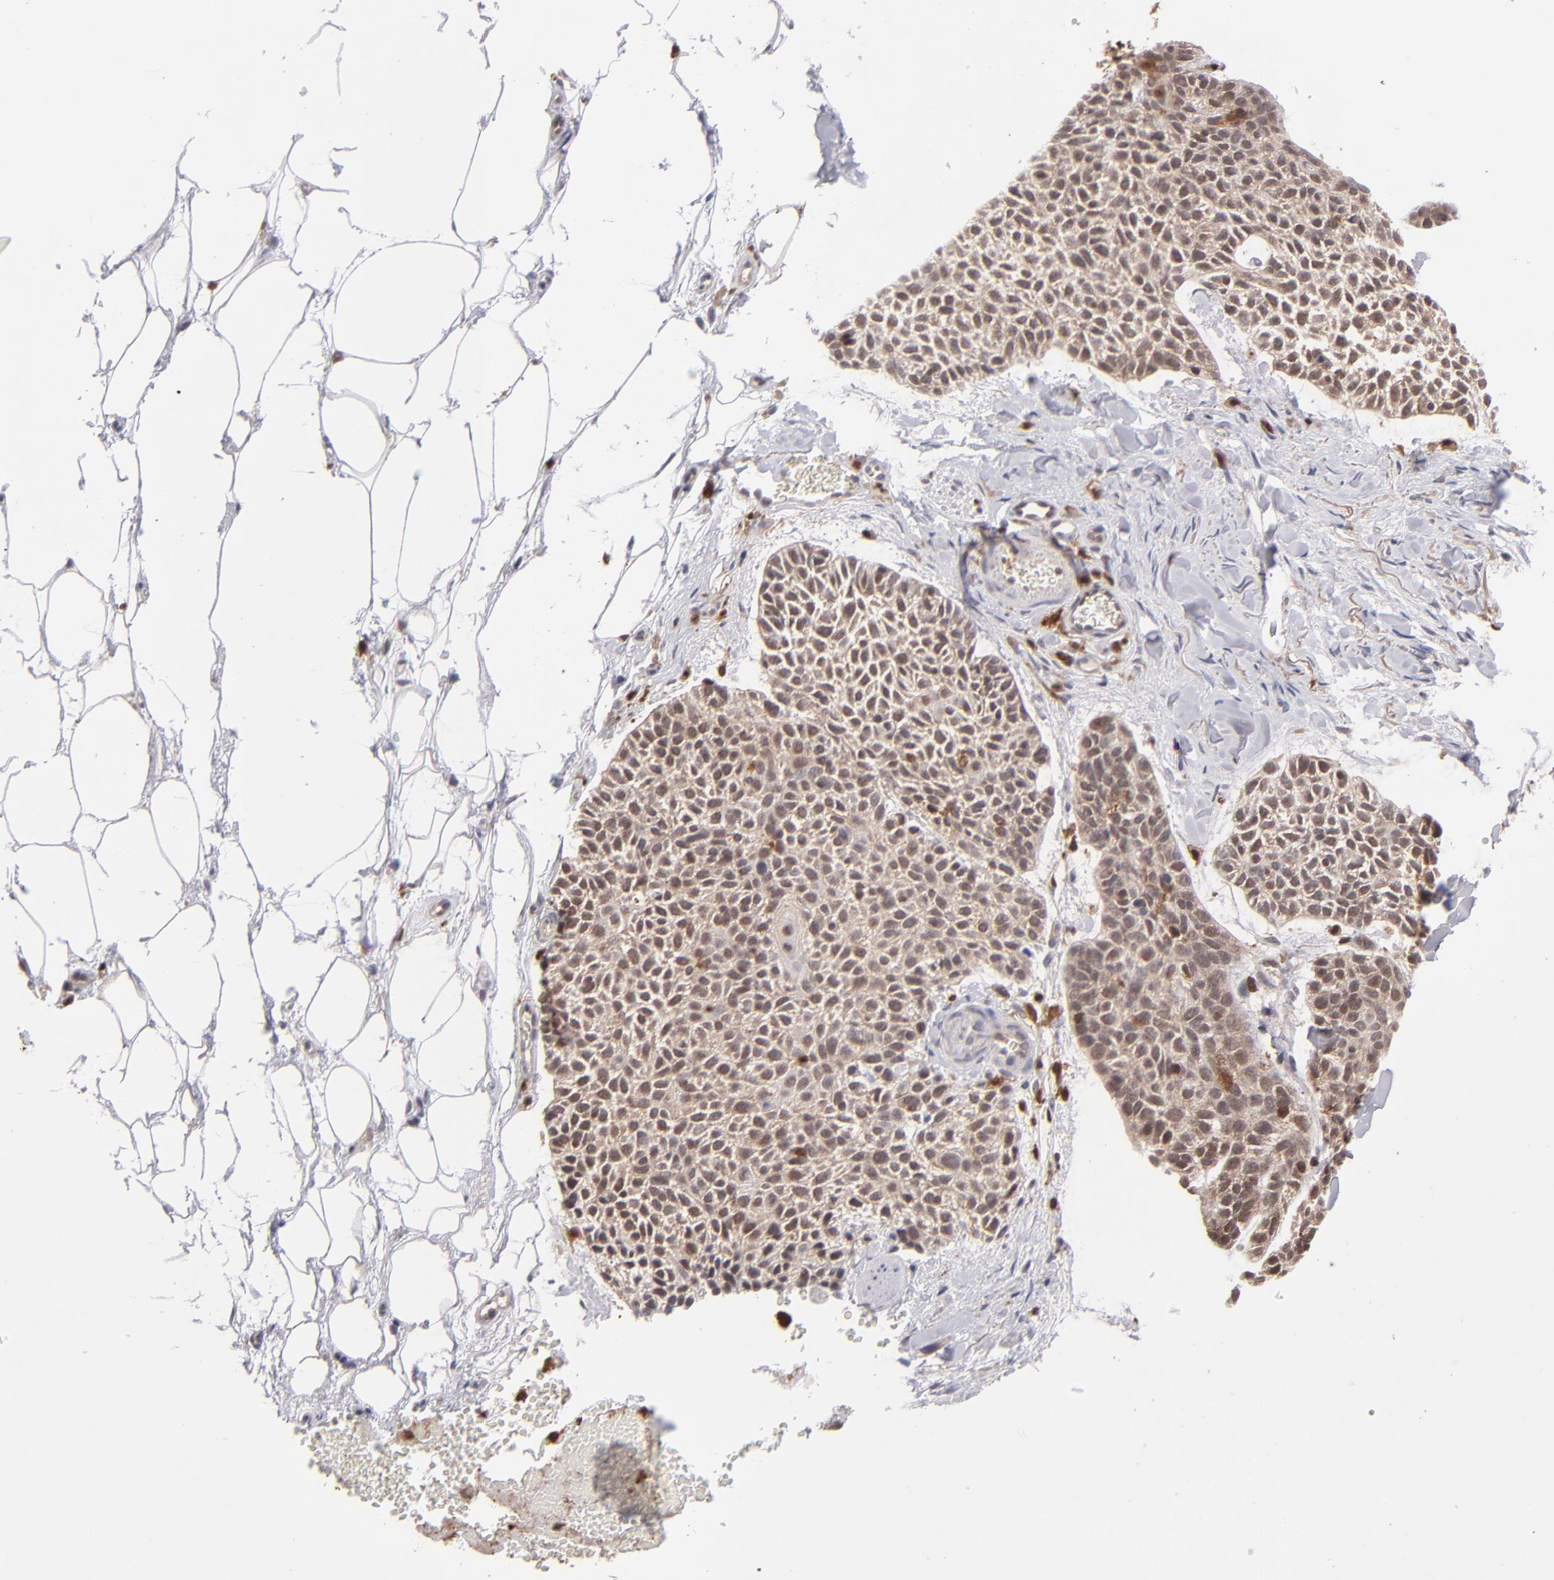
{"staining": {"intensity": "weak", "quantity": ">75%", "location": "cytoplasmic/membranous,nuclear"}, "tissue": "skin cancer", "cell_type": "Tumor cells", "image_type": "cancer", "snomed": [{"axis": "morphology", "description": "Normal tissue, NOS"}, {"axis": "morphology", "description": "Basal cell carcinoma"}, {"axis": "topography", "description": "Skin"}], "caption": "Skin cancer stained with a protein marker exhibits weak staining in tumor cells.", "gene": "GRB2", "patient": {"sex": "female", "age": 70}}